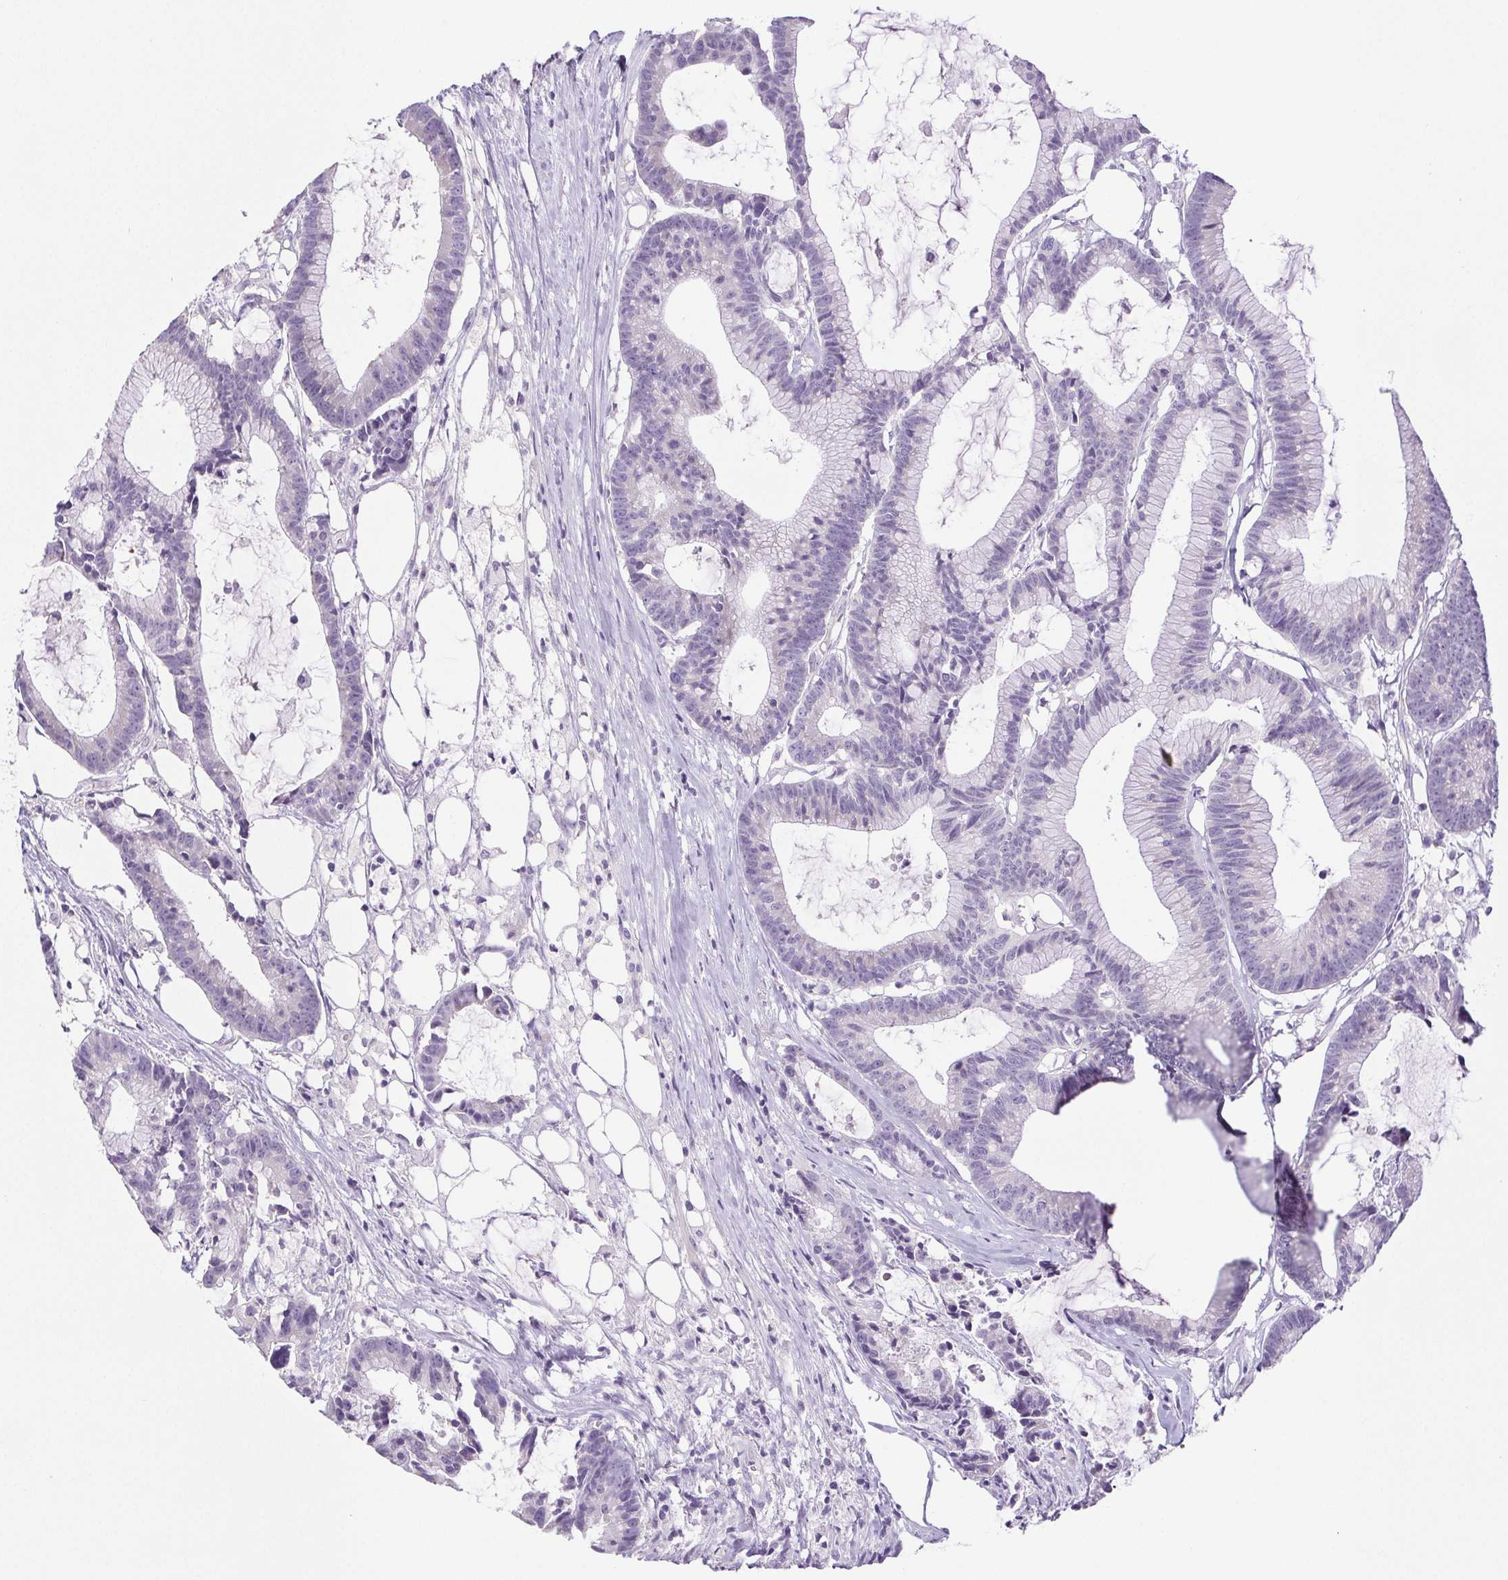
{"staining": {"intensity": "negative", "quantity": "none", "location": "none"}, "tissue": "colorectal cancer", "cell_type": "Tumor cells", "image_type": "cancer", "snomed": [{"axis": "morphology", "description": "Adenocarcinoma, NOS"}, {"axis": "topography", "description": "Colon"}], "caption": "Immunohistochemistry (IHC) photomicrograph of human colorectal cancer stained for a protein (brown), which shows no positivity in tumor cells.", "gene": "PAPPA2", "patient": {"sex": "female", "age": 78}}